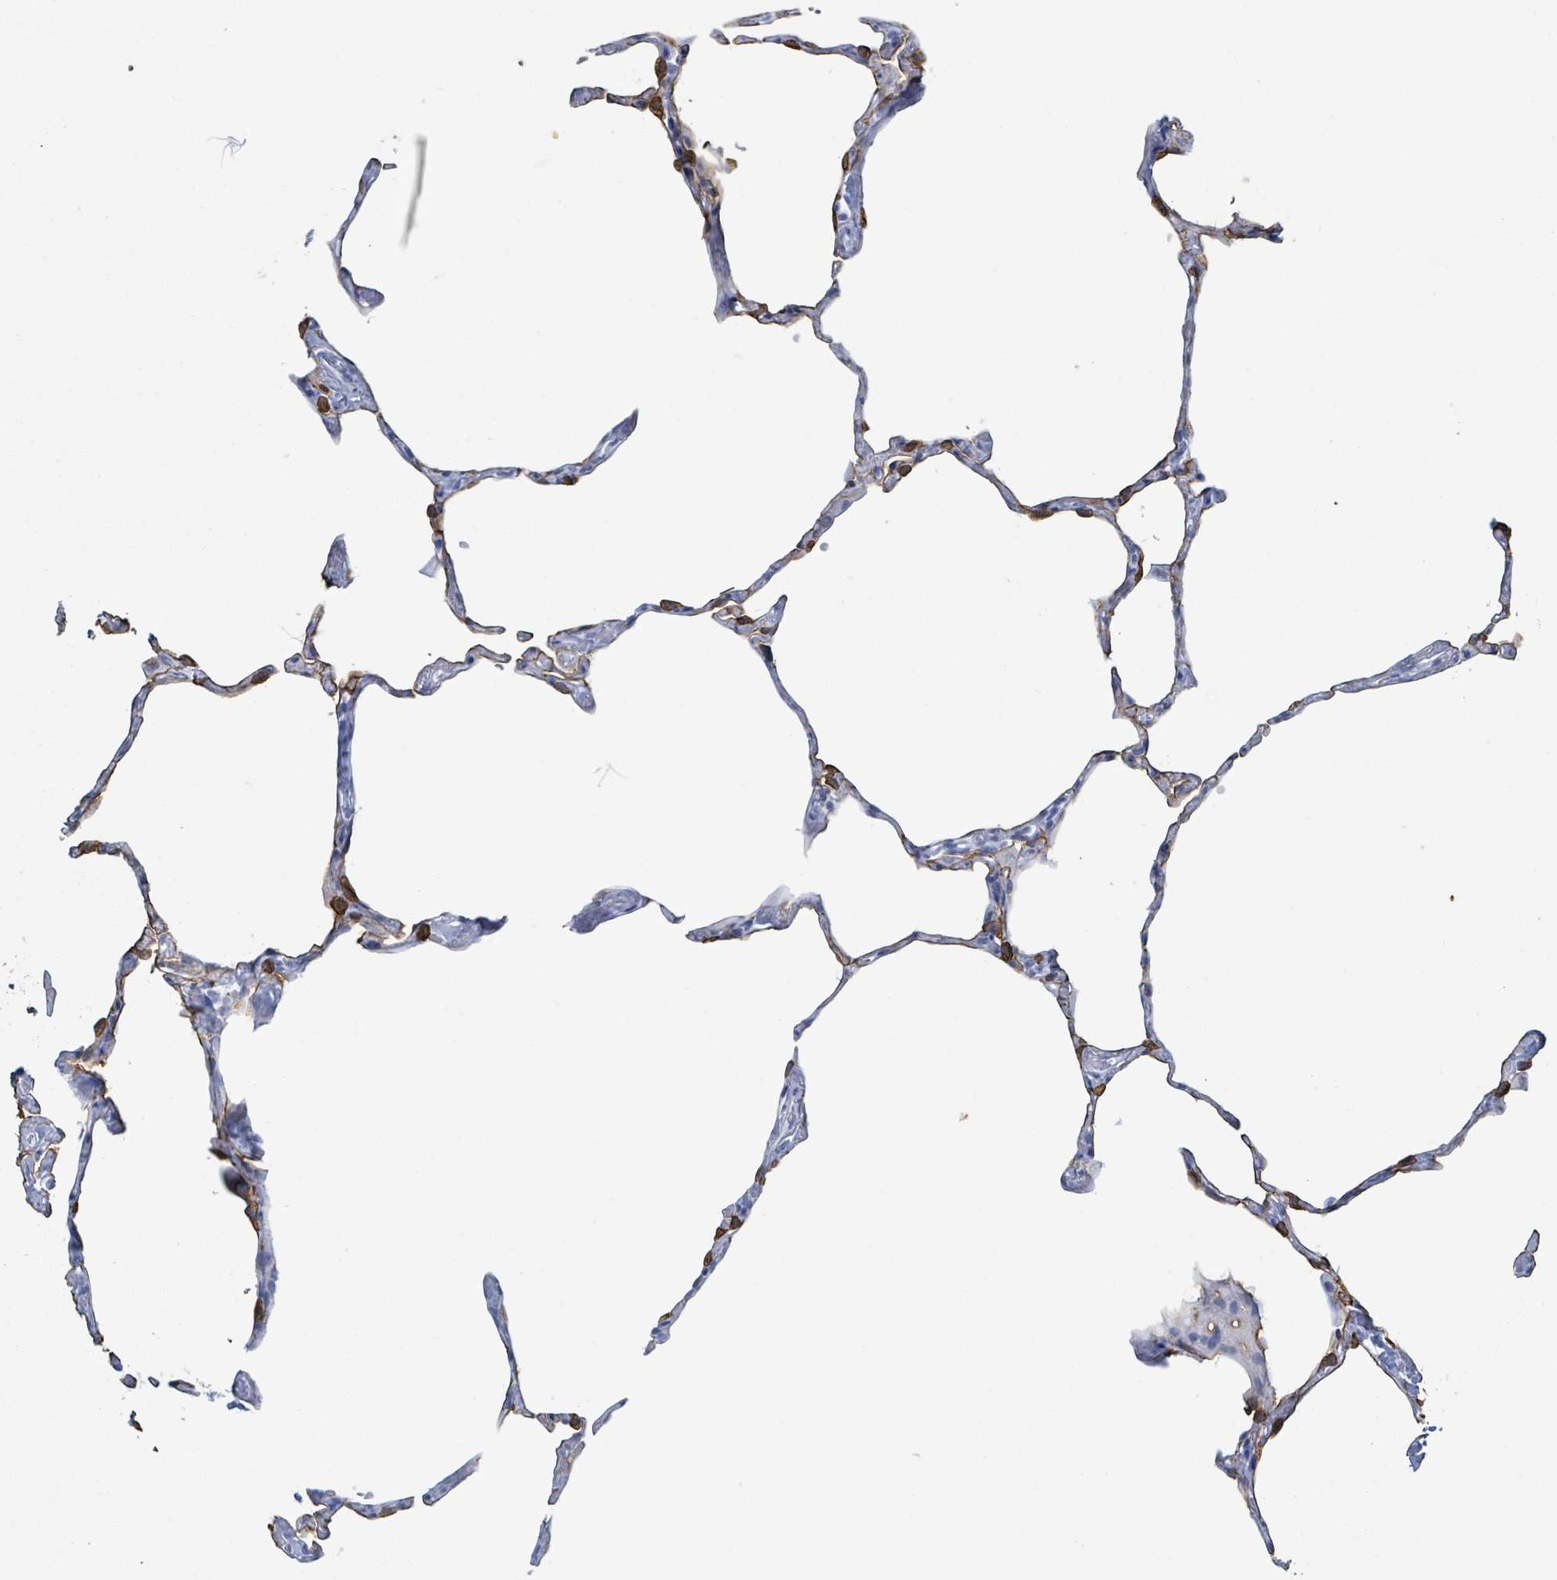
{"staining": {"intensity": "strong", "quantity": "25%-75%", "location": "cytoplasmic/membranous"}, "tissue": "lung", "cell_type": "Alveolar cells", "image_type": "normal", "snomed": [{"axis": "morphology", "description": "Normal tissue, NOS"}, {"axis": "topography", "description": "Lung"}], "caption": "A brown stain shows strong cytoplasmic/membranous staining of a protein in alveolar cells of benign human lung.", "gene": "KRT8", "patient": {"sex": "male", "age": 65}}